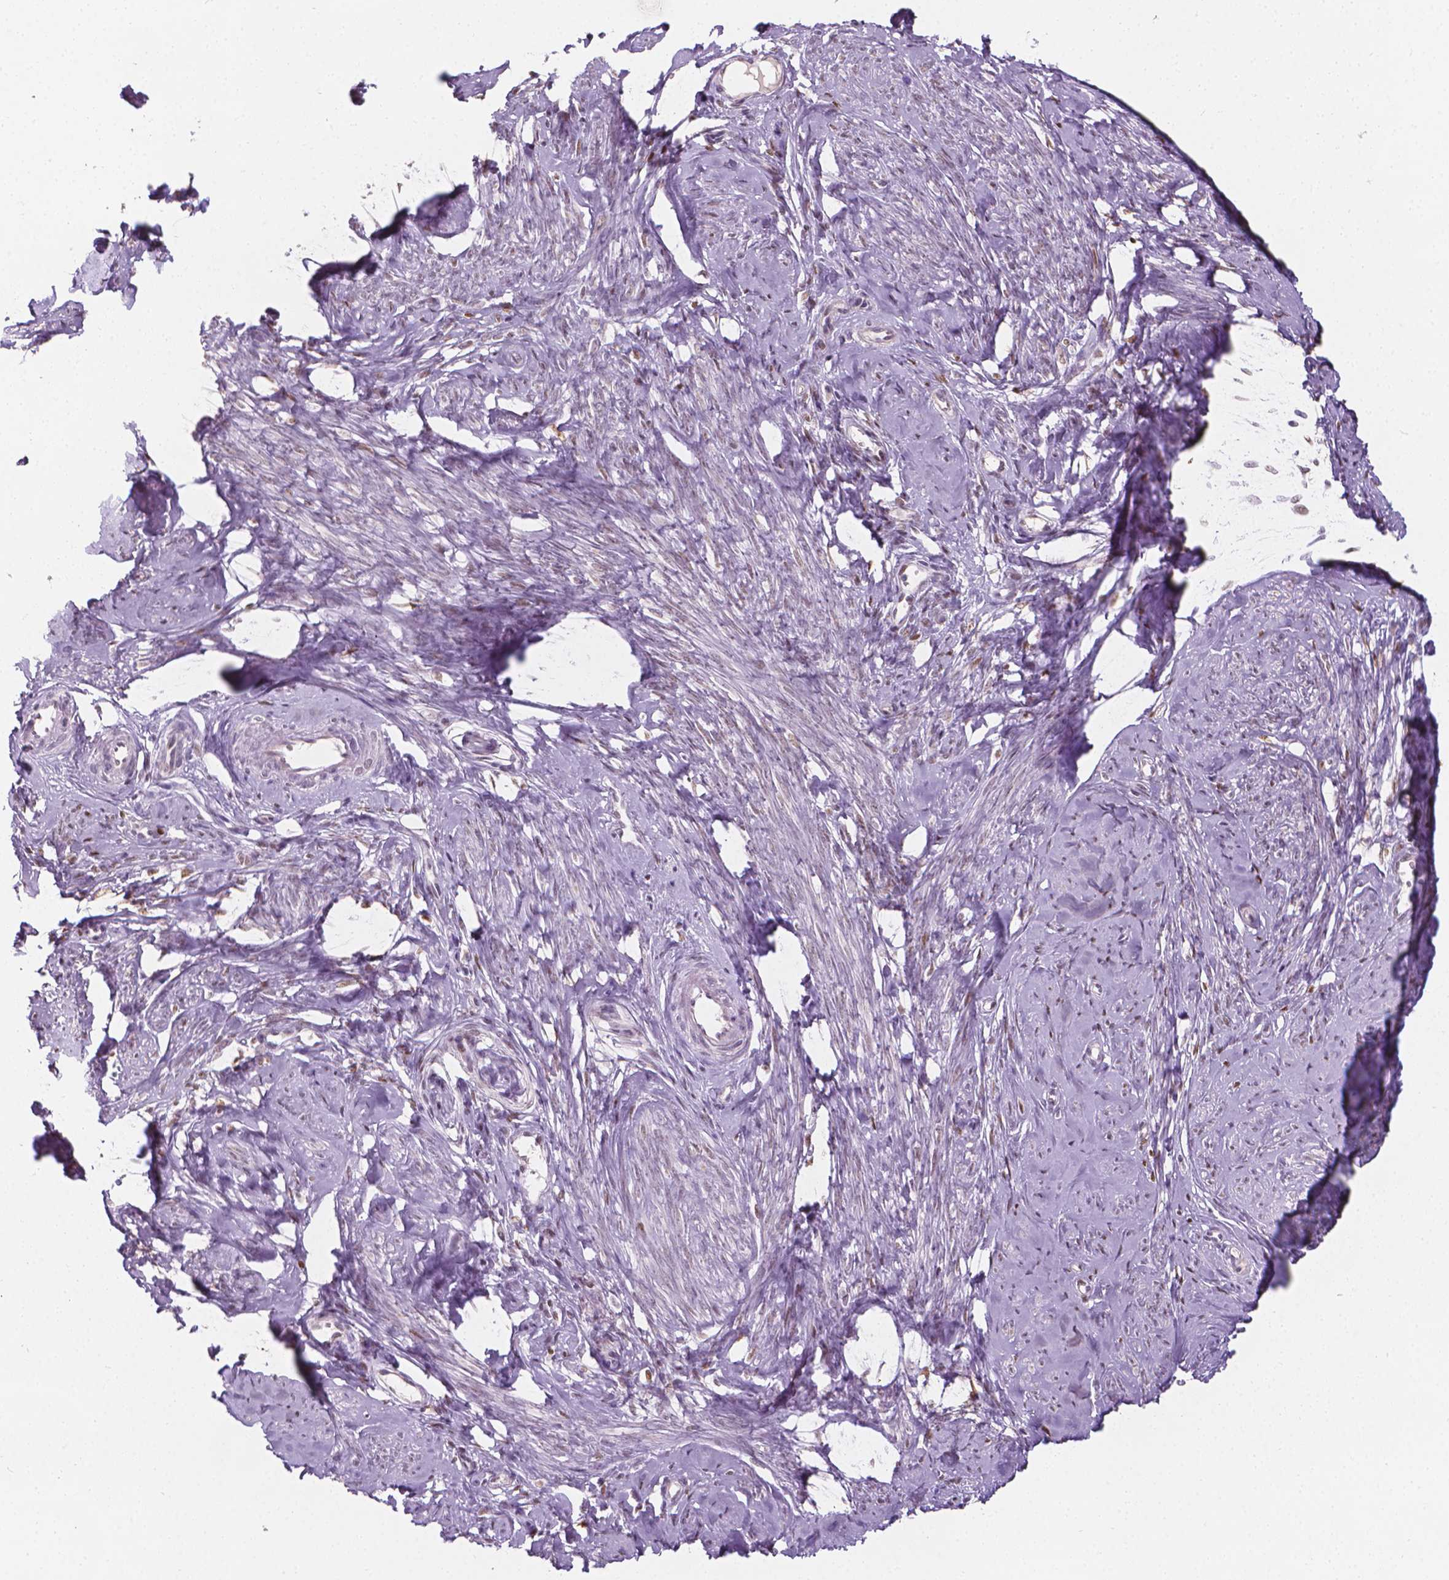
{"staining": {"intensity": "negative", "quantity": "none", "location": "none"}, "tissue": "smooth muscle", "cell_type": "Smooth muscle cells", "image_type": "normal", "snomed": [{"axis": "morphology", "description": "Normal tissue, NOS"}, {"axis": "topography", "description": "Smooth muscle"}], "caption": "Smooth muscle cells are negative for protein expression in unremarkable human smooth muscle. (Stains: DAB (3,3'-diaminobenzidine) immunohistochemistry with hematoxylin counter stain, Microscopy: brightfield microscopy at high magnification).", "gene": "CDKN1C", "patient": {"sex": "female", "age": 48}}